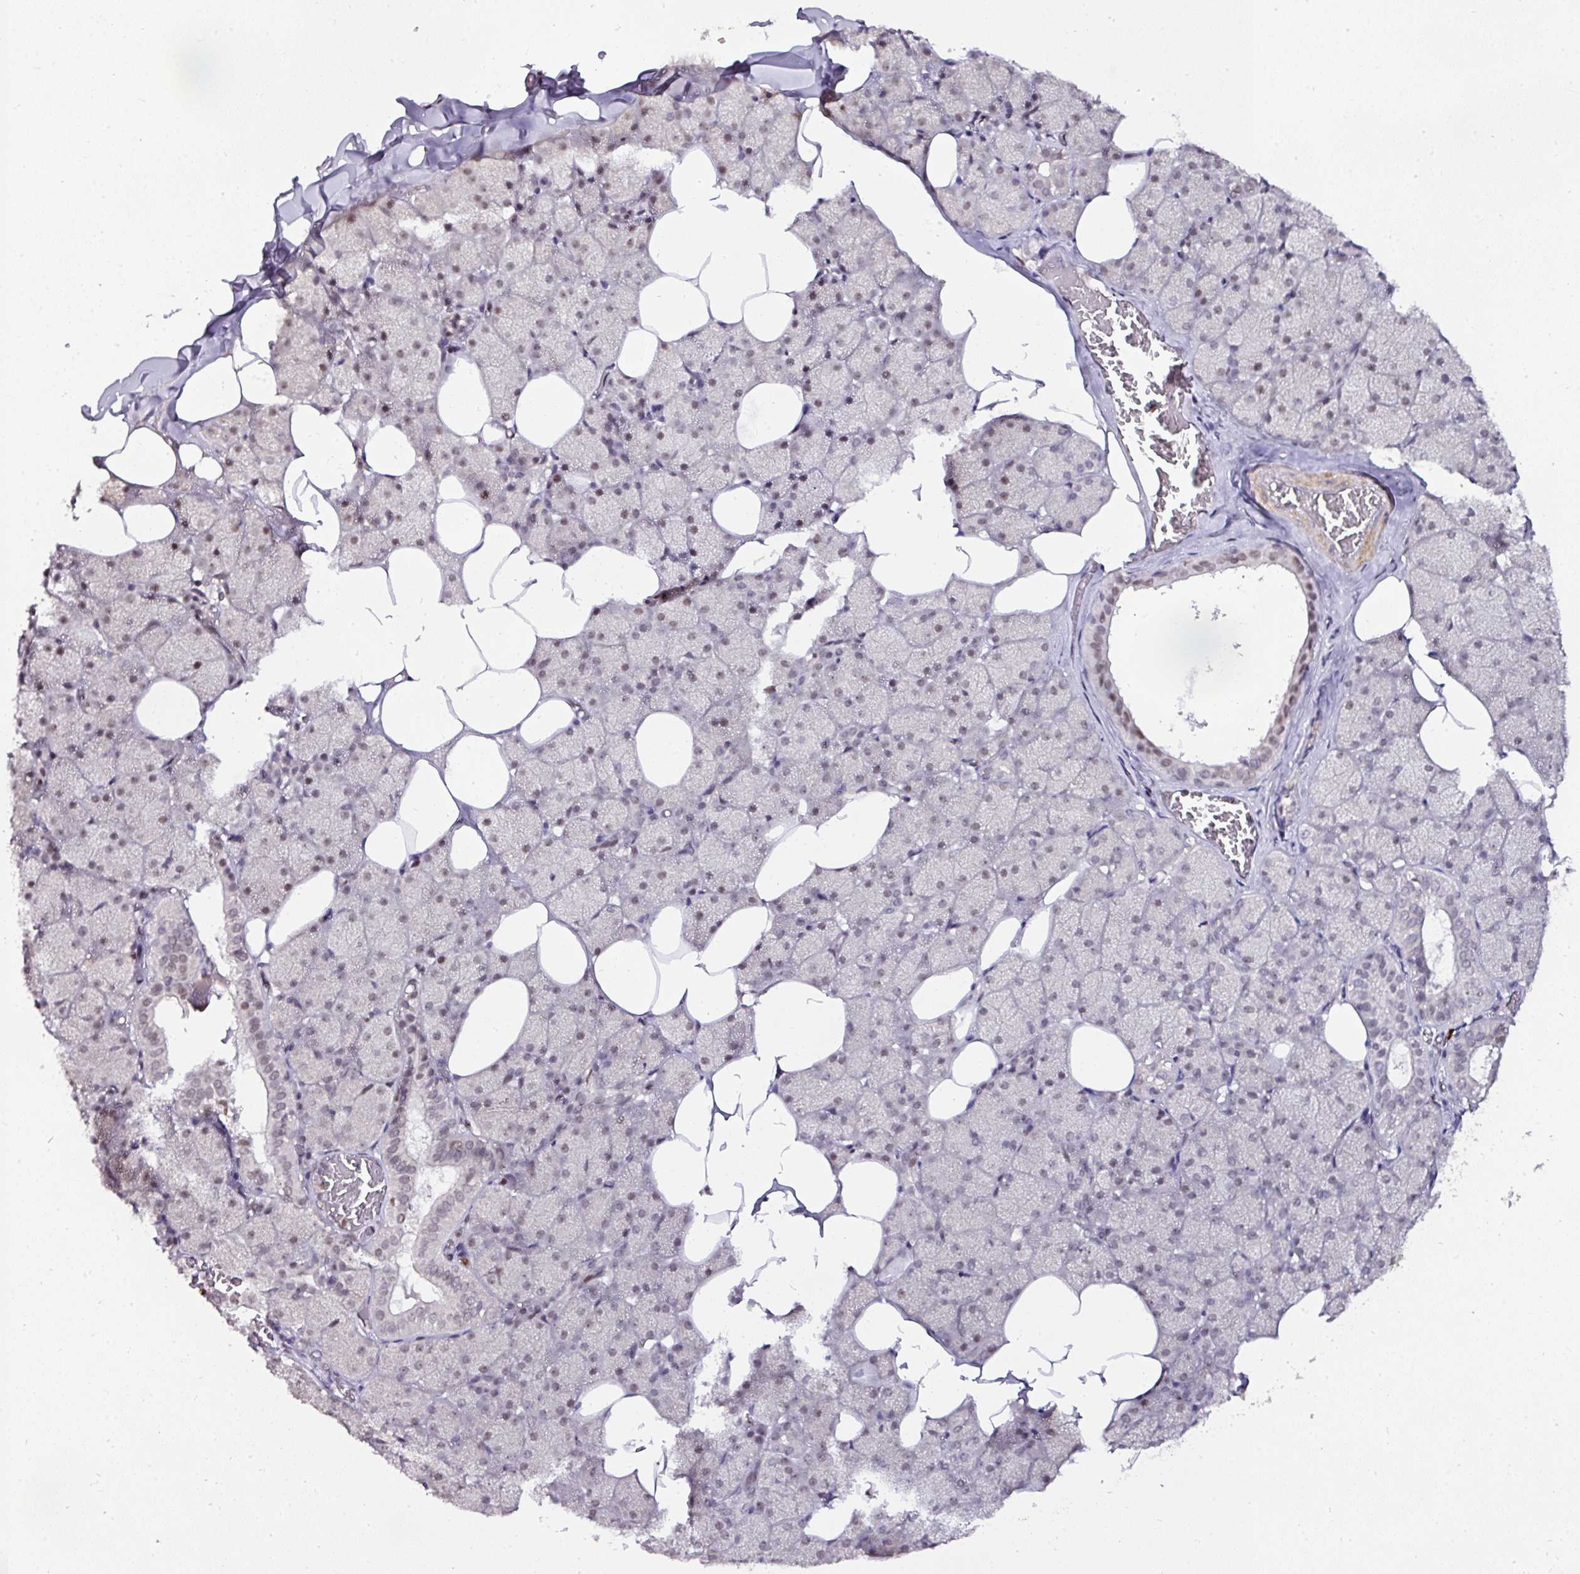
{"staining": {"intensity": "weak", "quantity": "25%-75%", "location": "nuclear"}, "tissue": "salivary gland", "cell_type": "Glandular cells", "image_type": "normal", "snomed": [{"axis": "morphology", "description": "Normal tissue, NOS"}, {"axis": "topography", "description": "Salivary gland"}, {"axis": "topography", "description": "Peripheral nerve tissue"}], "caption": "The immunohistochemical stain labels weak nuclear expression in glandular cells of benign salivary gland. The protein of interest is shown in brown color, while the nuclei are stained blue.", "gene": "KLF16", "patient": {"sex": "male", "age": 38}}